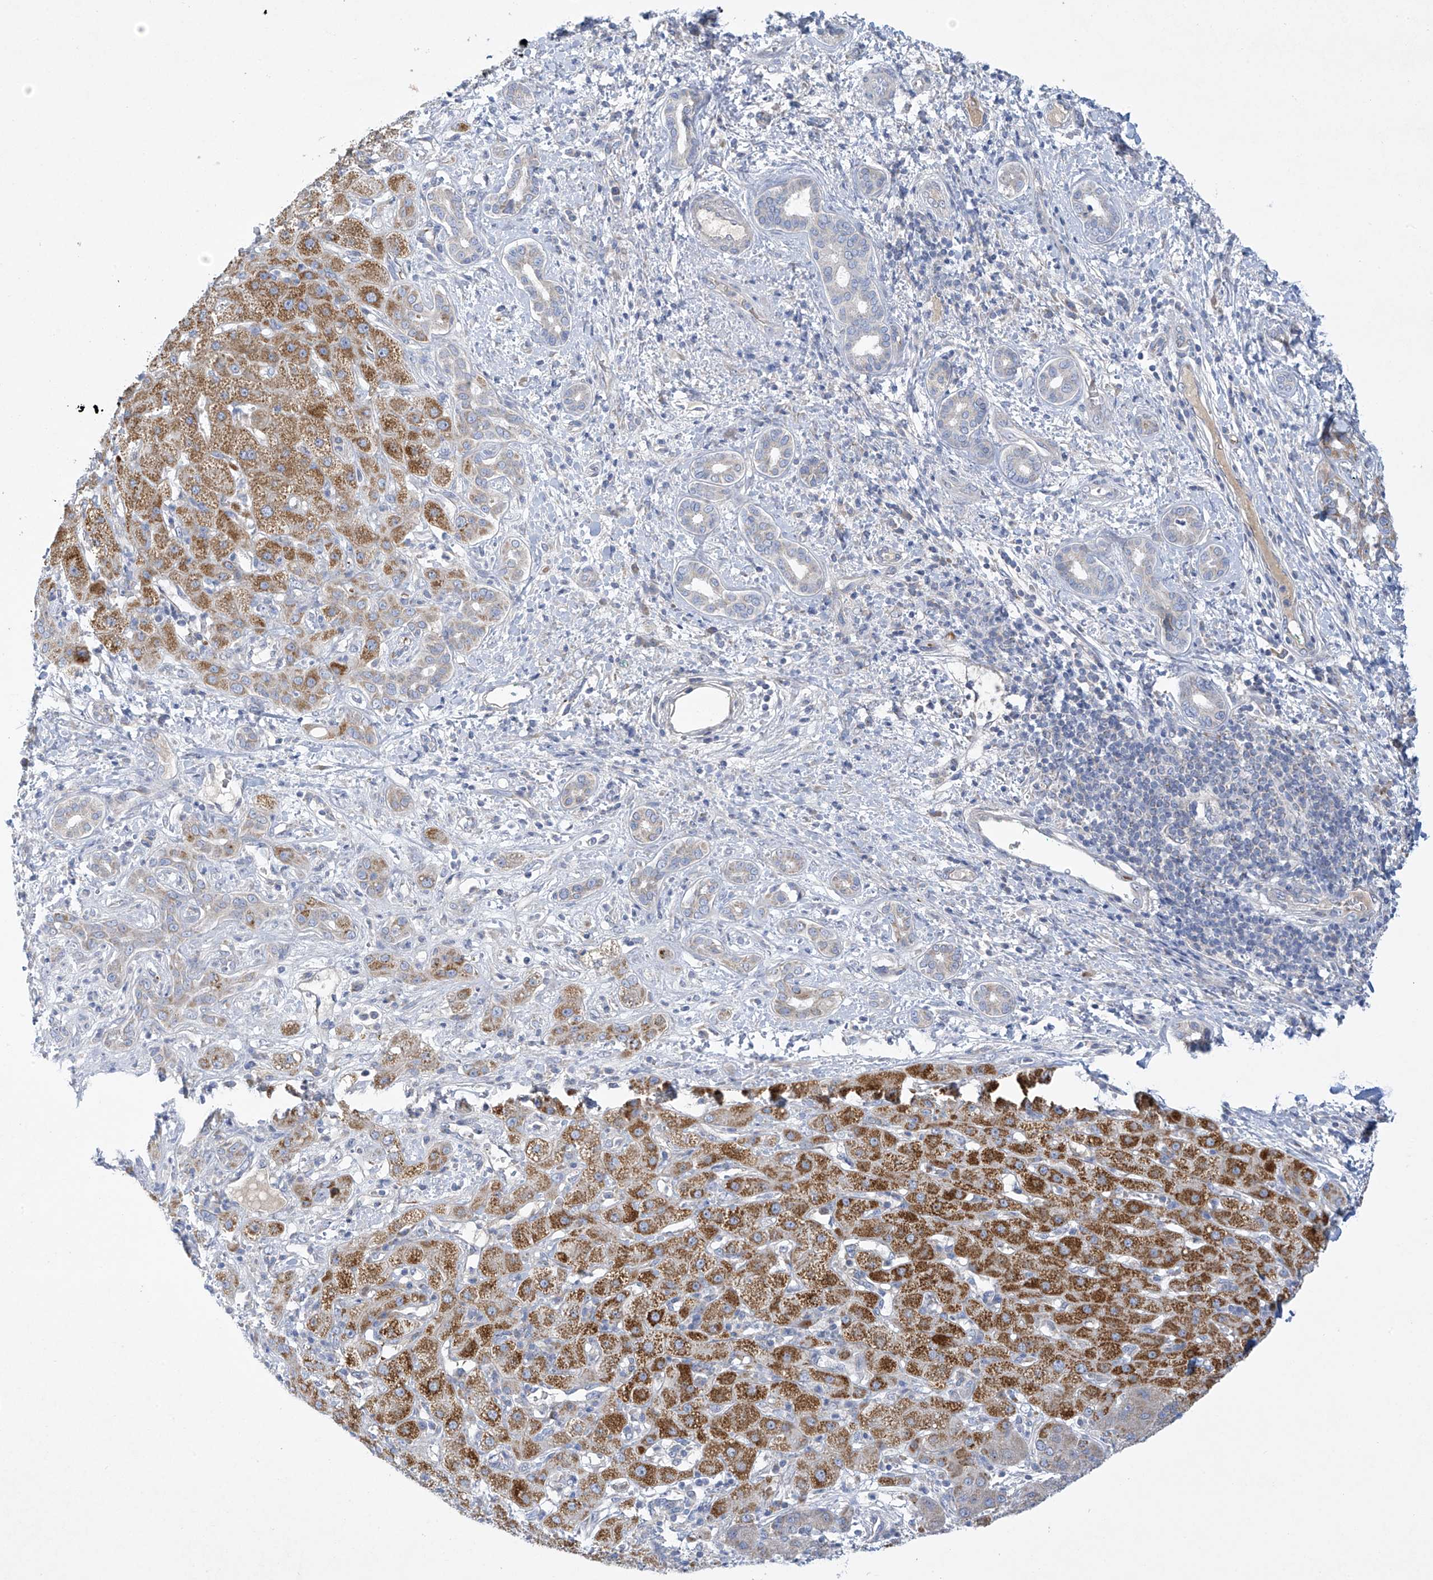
{"staining": {"intensity": "moderate", "quantity": "25%-75%", "location": "cytoplasmic/membranous"}, "tissue": "liver cancer", "cell_type": "Tumor cells", "image_type": "cancer", "snomed": [{"axis": "morphology", "description": "Carcinoma, Hepatocellular, NOS"}, {"axis": "topography", "description": "Liver"}], "caption": "The image demonstrates immunohistochemical staining of liver cancer (hepatocellular carcinoma). There is moderate cytoplasmic/membranous expression is appreciated in approximately 25%-75% of tumor cells.", "gene": "METTL18", "patient": {"sex": "male", "age": 65}}